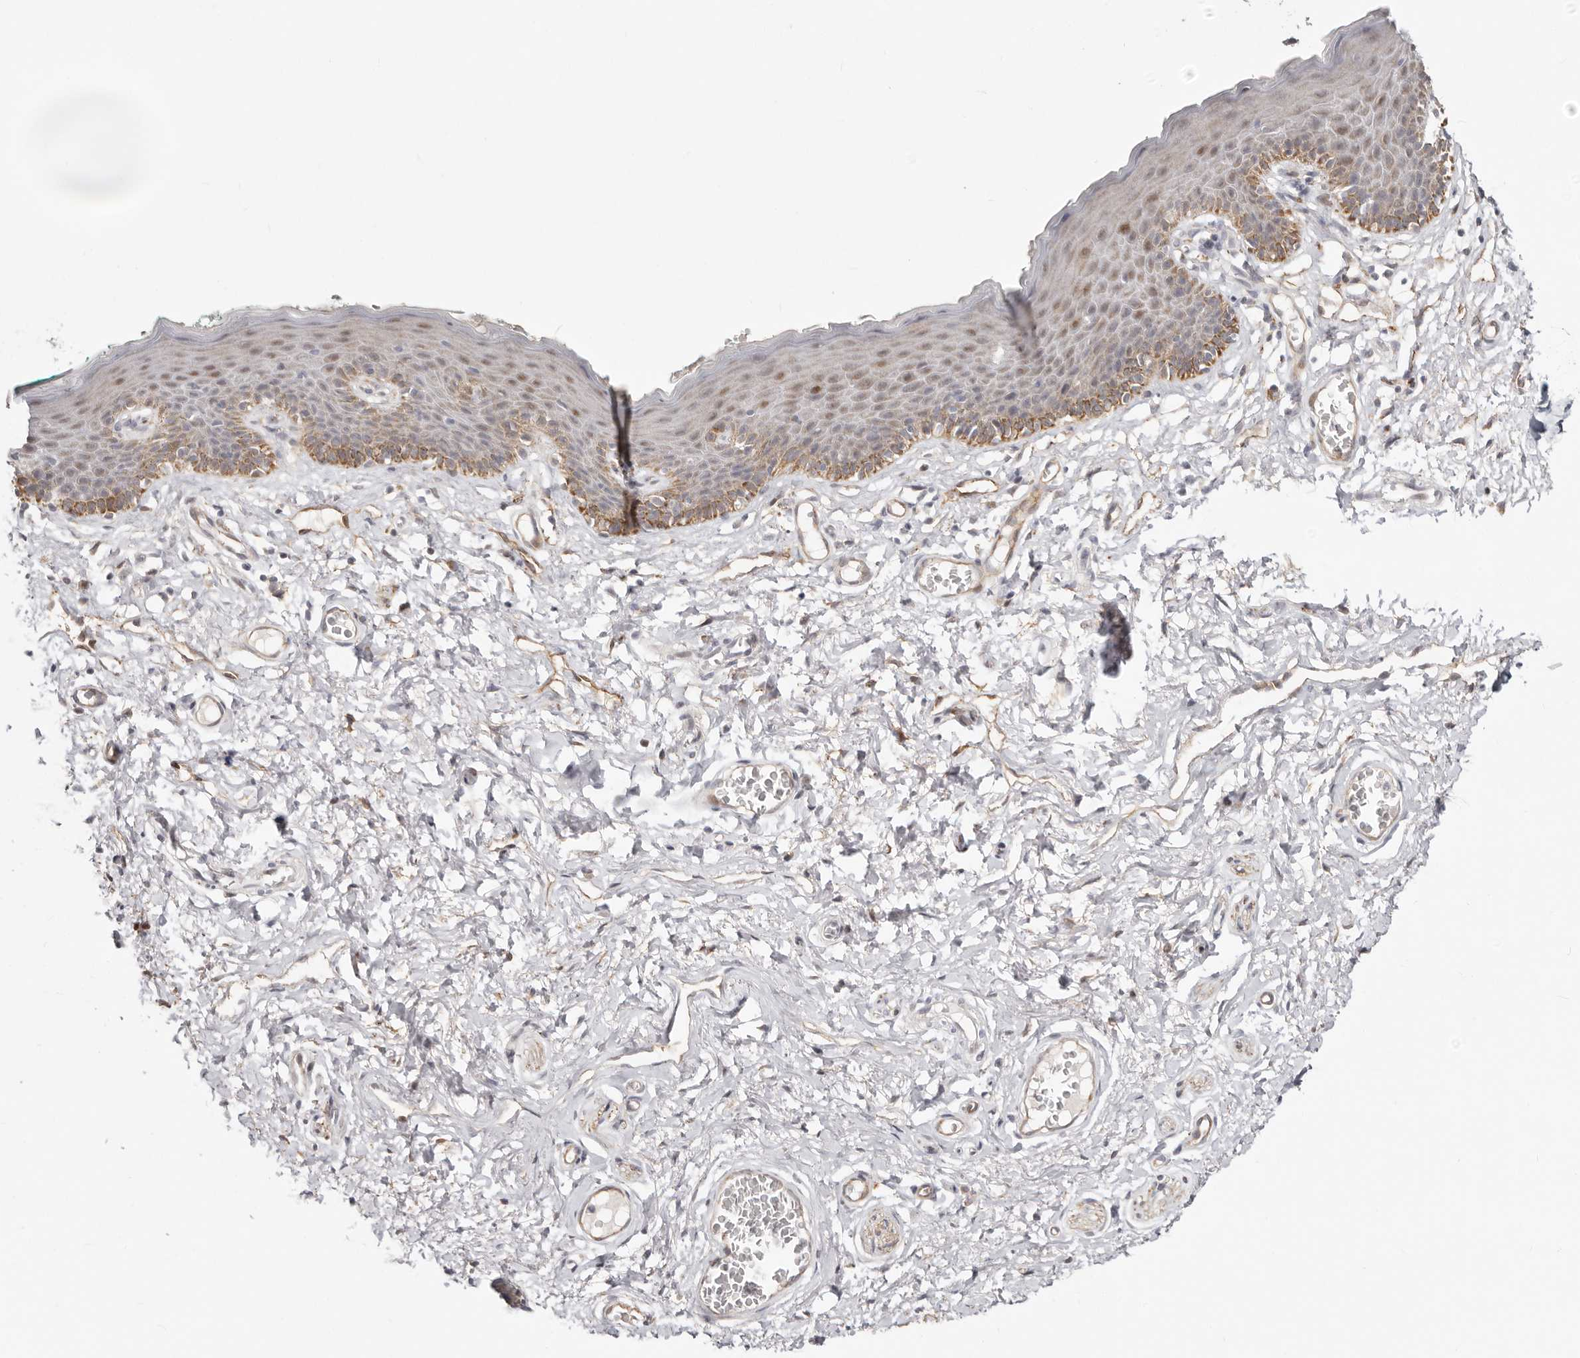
{"staining": {"intensity": "moderate", "quantity": "25%-75%", "location": "cytoplasmic/membranous"}, "tissue": "skin", "cell_type": "Epidermal cells", "image_type": "normal", "snomed": [{"axis": "morphology", "description": "Normal tissue, NOS"}, {"axis": "topography", "description": "Vulva"}], "caption": "DAB (3,3'-diaminobenzidine) immunohistochemical staining of normal skin demonstrates moderate cytoplasmic/membranous protein staining in approximately 25%-75% of epidermal cells. Immunohistochemistry stains the protein in brown and the nuclei are stained blue.", "gene": "SZT2", "patient": {"sex": "female", "age": 66}}